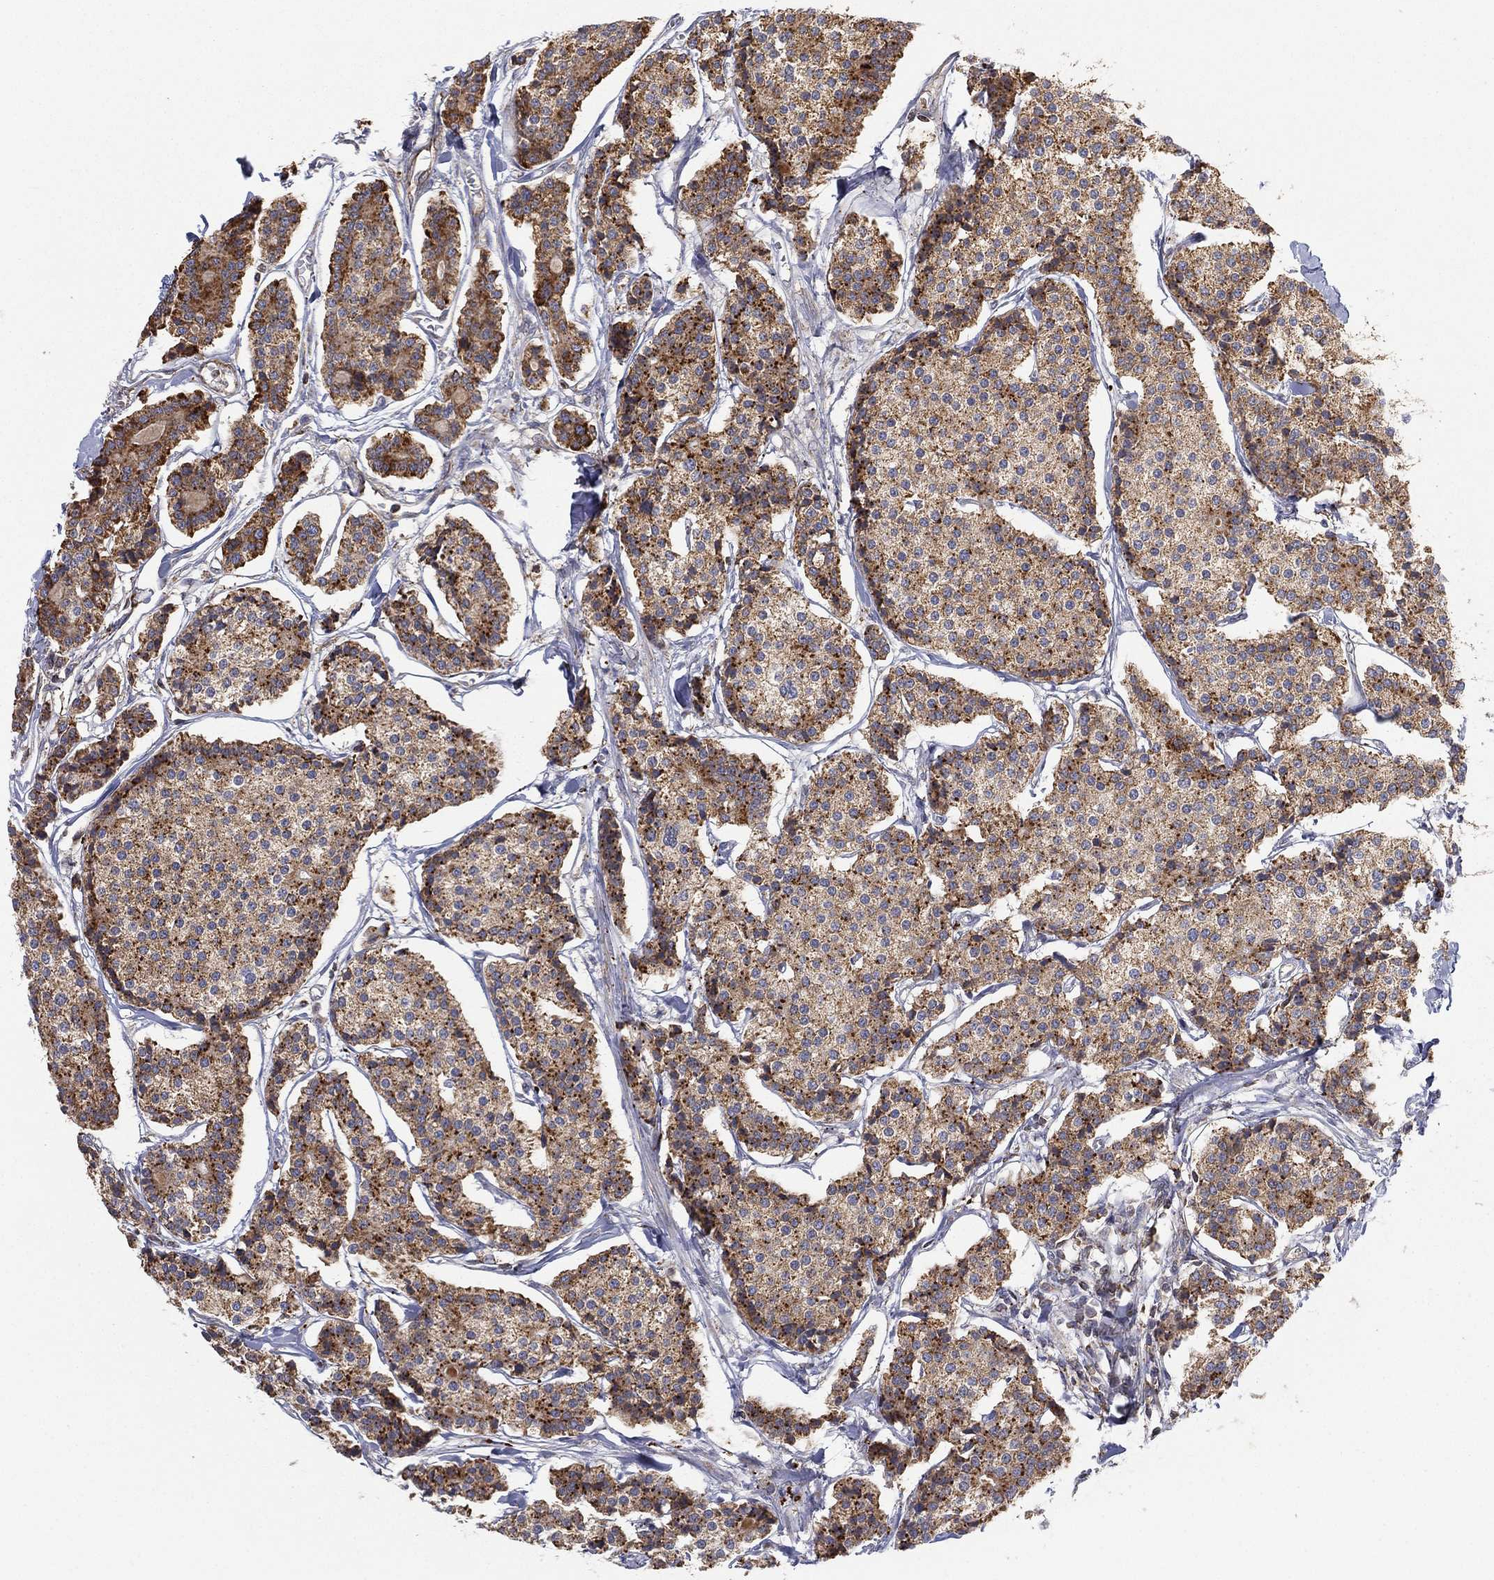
{"staining": {"intensity": "moderate", "quantity": "25%-75%", "location": "cytoplasmic/membranous"}, "tissue": "carcinoid", "cell_type": "Tumor cells", "image_type": "cancer", "snomed": [{"axis": "morphology", "description": "Carcinoid, malignant, NOS"}, {"axis": "topography", "description": "Small intestine"}], "caption": "Immunohistochemistry (IHC) micrograph of neoplastic tissue: malignant carcinoid stained using immunohistochemistry (IHC) reveals medium levels of moderate protein expression localized specifically in the cytoplasmic/membranous of tumor cells, appearing as a cytoplasmic/membranous brown color.", "gene": "CYB5B", "patient": {"sex": "female", "age": 65}}